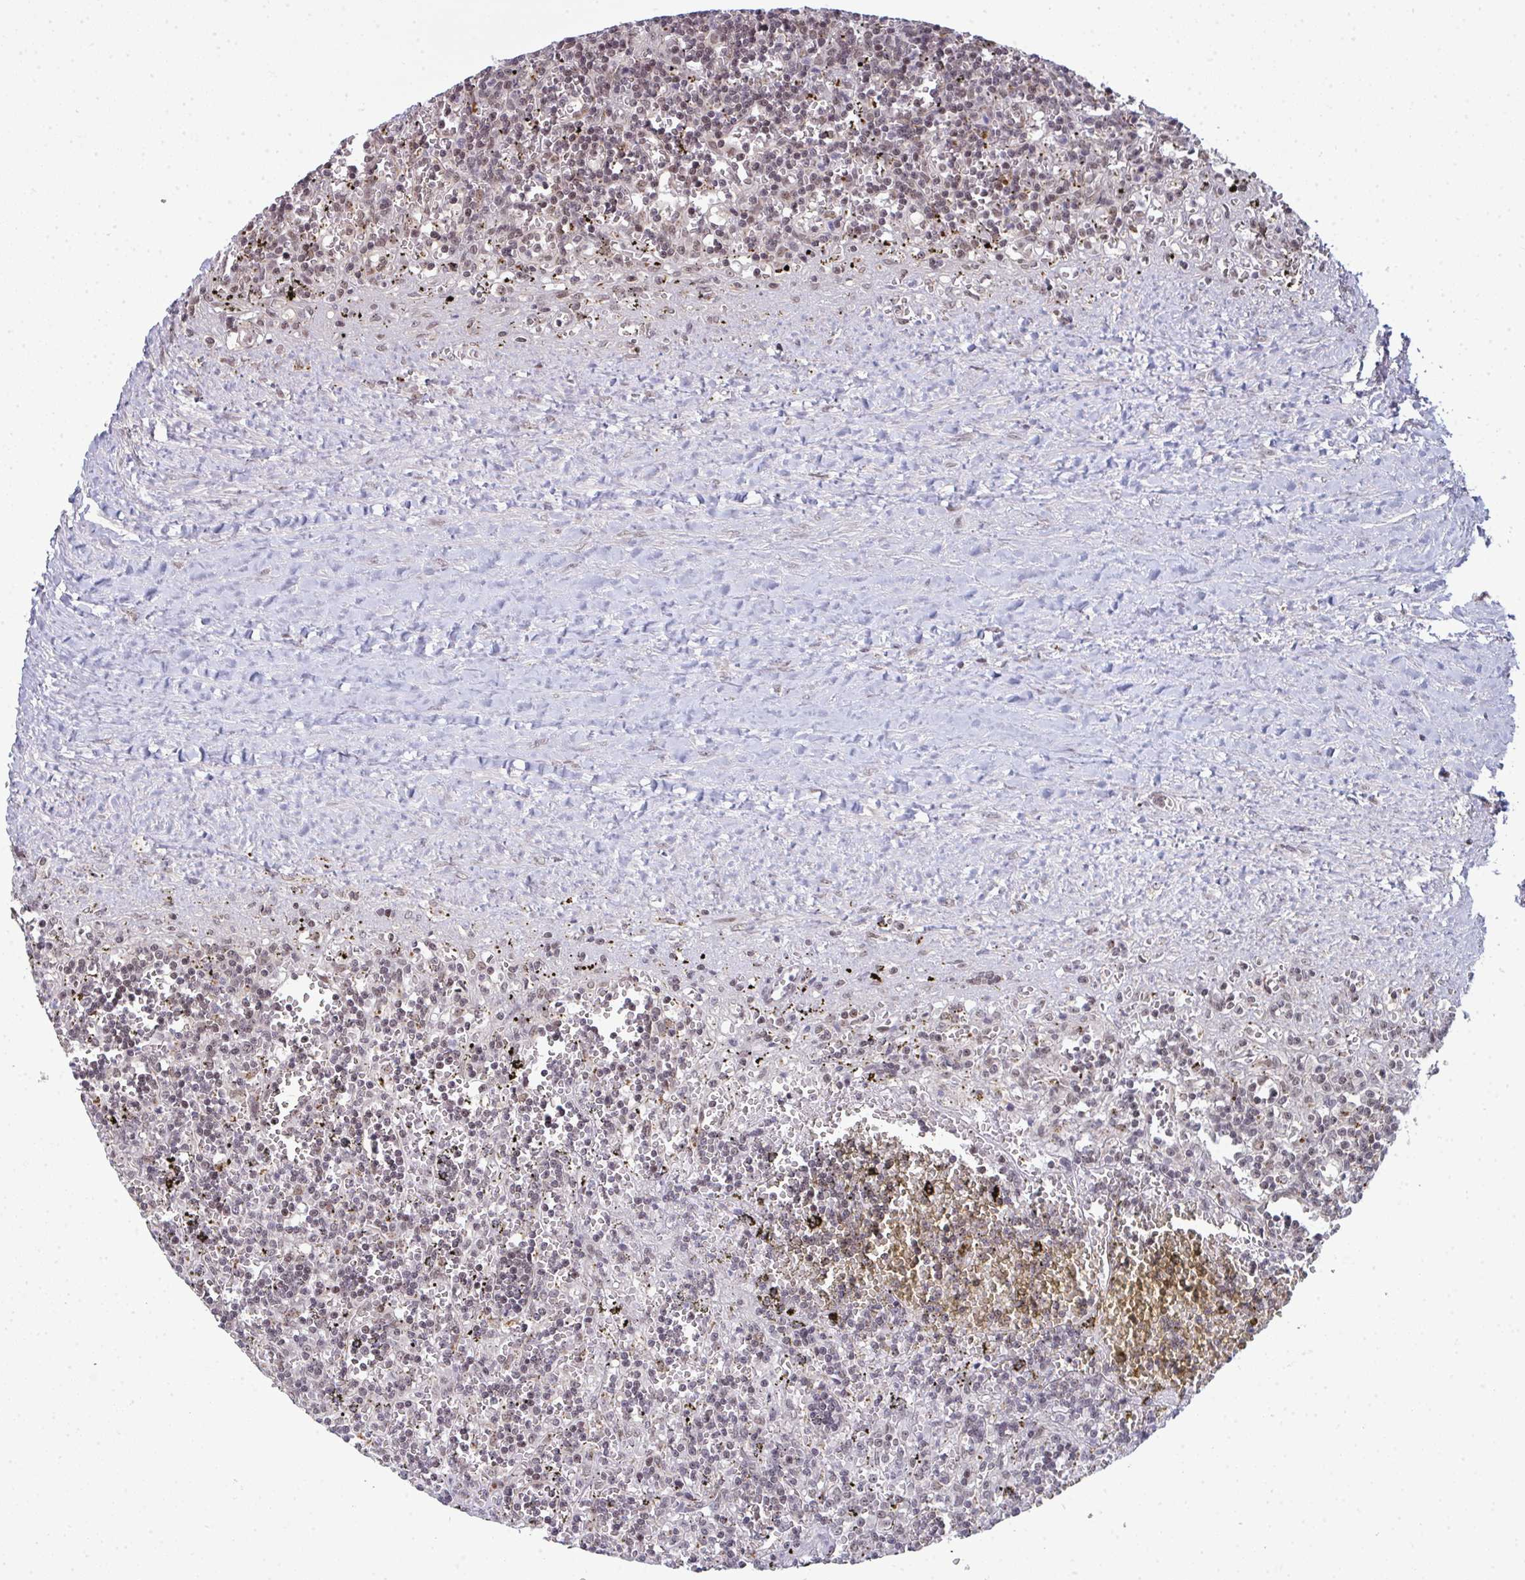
{"staining": {"intensity": "weak", "quantity": "25%-75%", "location": "nuclear"}, "tissue": "lymphoma", "cell_type": "Tumor cells", "image_type": "cancer", "snomed": [{"axis": "morphology", "description": "Malignant lymphoma, non-Hodgkin's type, Low grade"}, {"axis": "topography", "description": "Spleen"}], "caption": "The micrograph displays a brown stain indicating the presence of a protein in the nuclear of tumor cells in lymphoma.", "gene": "ATF1", "patient": {"sex": "male", "age": 60}}